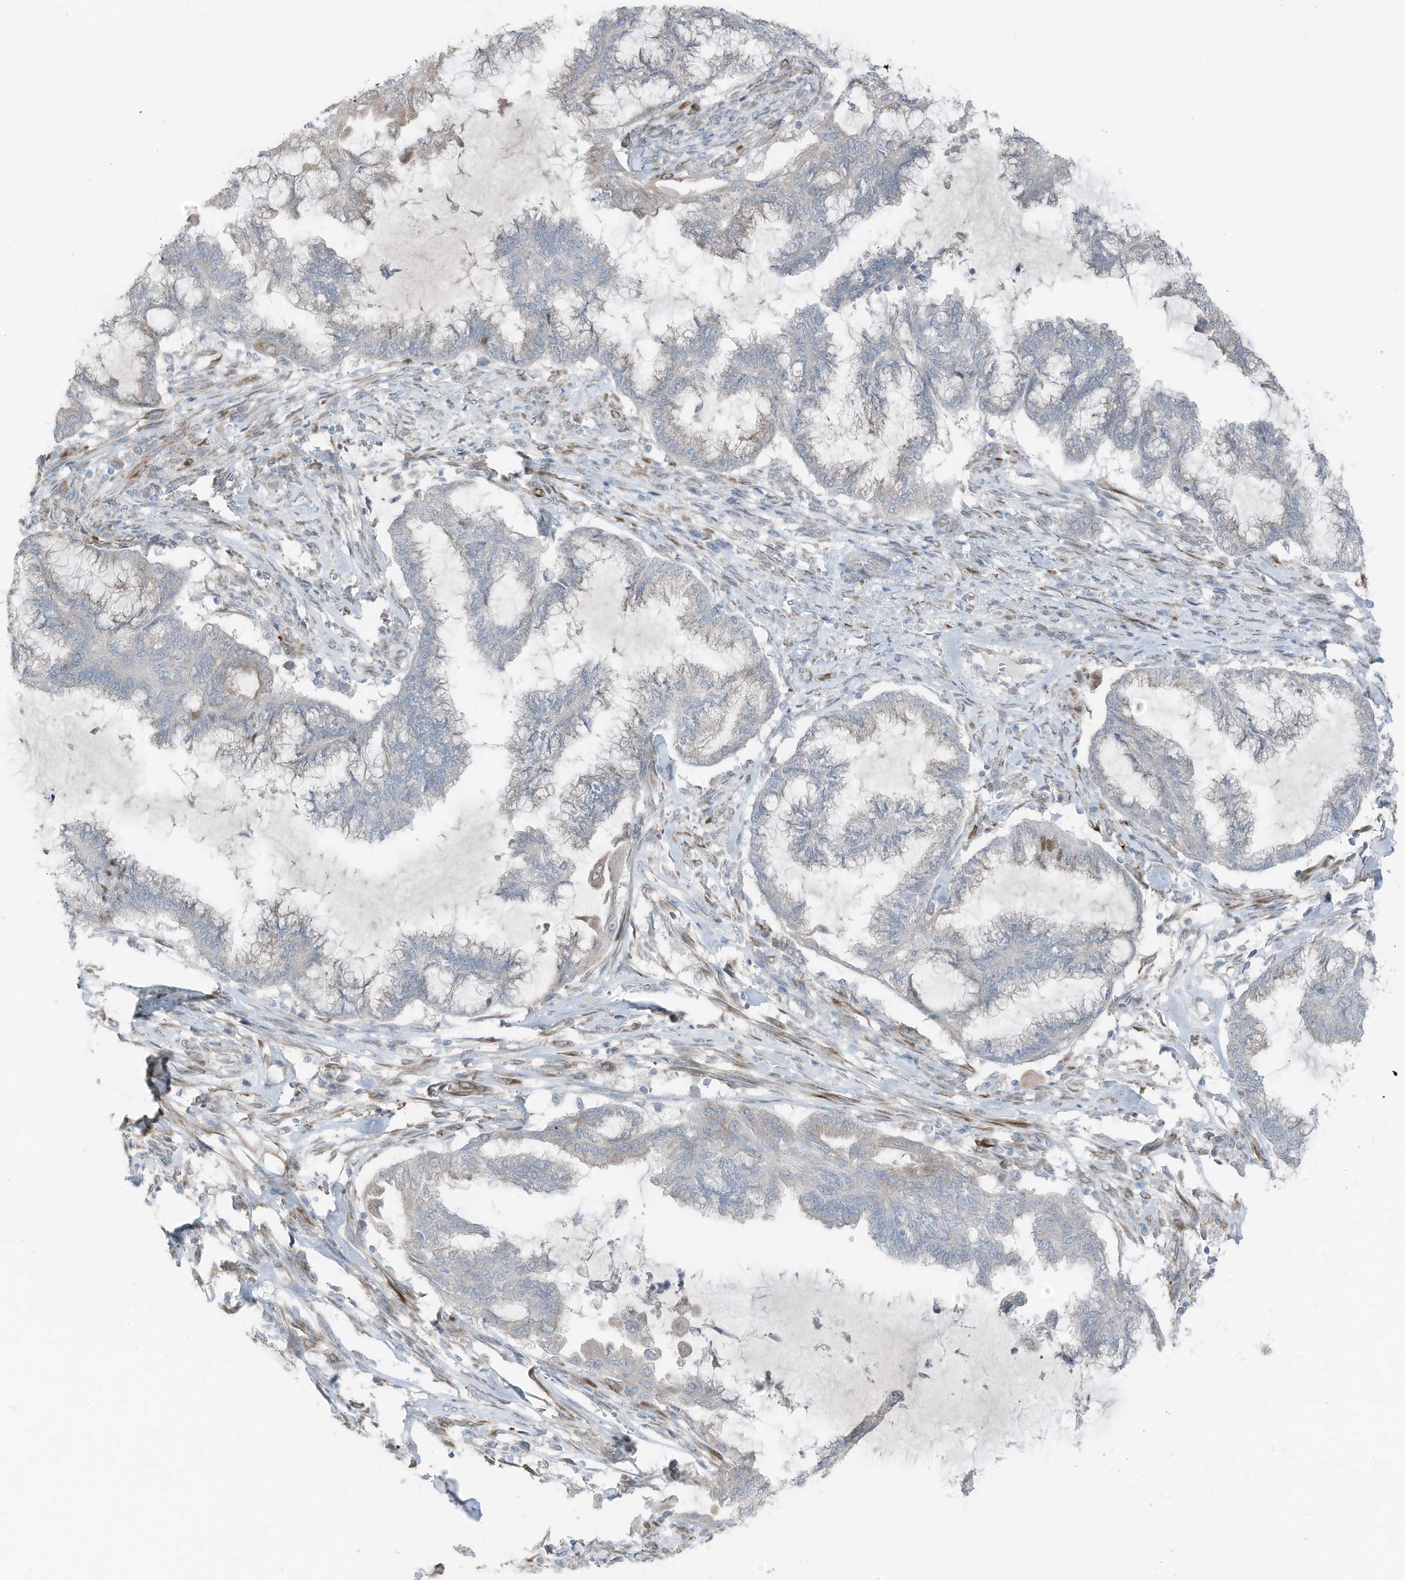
{"staining": {"intensity": "negative", "quantity": "none", "location": "none"}, "tissue": "endometrial cancer", "cell_type": "Tumor cells", "image_type": "cancer", "snomed": [{"axis": "morphology", "description": "Adenocarcinoma, NOS"}, {"axis": "topography", "description": "Endometrium"}], "caption": "High magnification brightfield microscopy of endometrial adenocarcinoma stained with DAB (brown) and counterstained with hematoxylin (blue): tumor cells show no significant expression.", "gene": "ARHGEF33", "patient": {"sex": "female", "age": 86}}